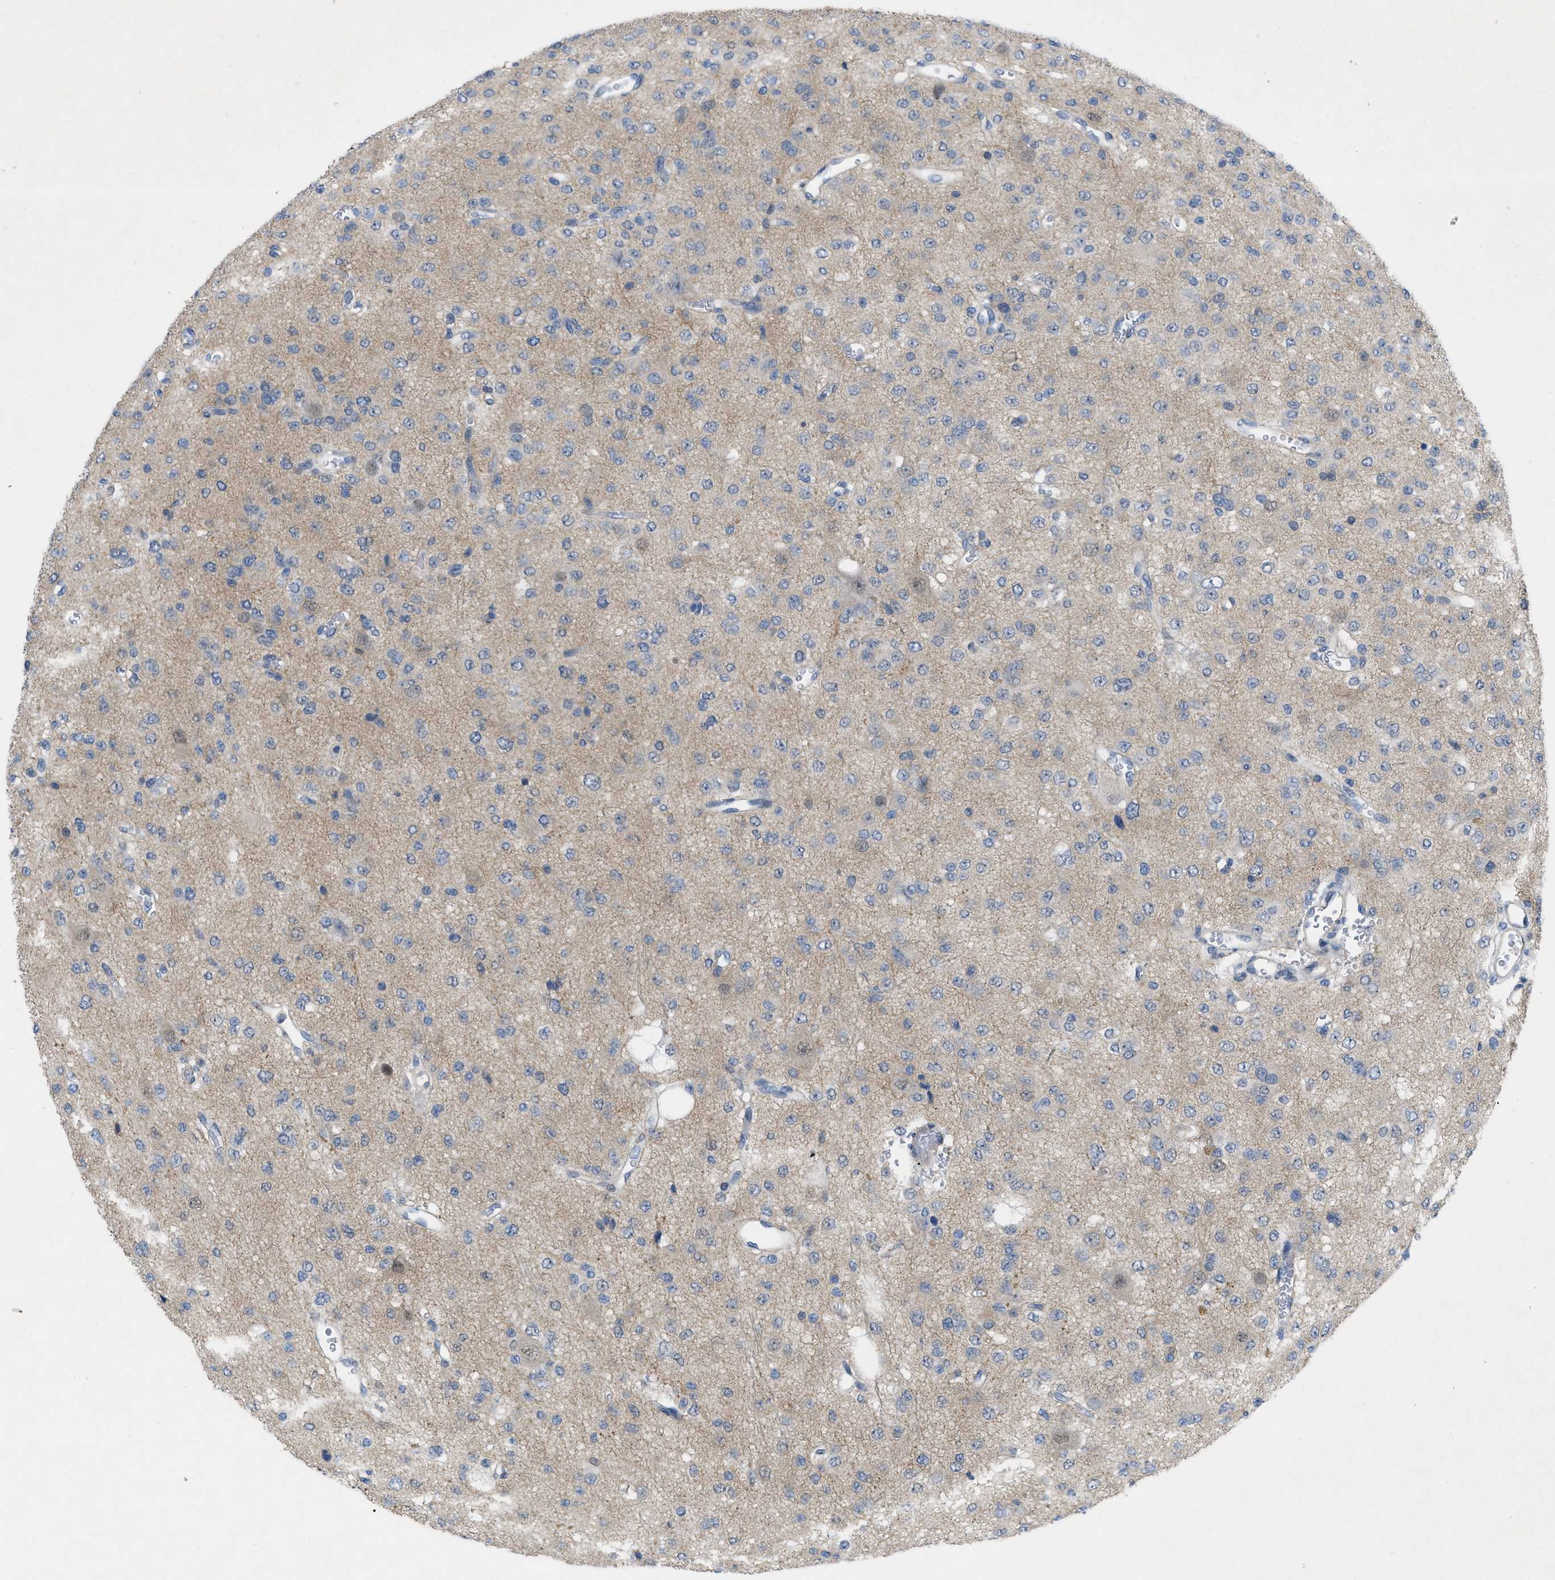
{"staining": {"intensity": "negative", "quantity": "none", "location": "none"}, "tissue": "glioma", "cell_type": "Tumor cells", "image_type": "cancer", "snomed": [{"axis": "morphology", "description": "Glioma, malignant, Low grade"}, {"axis": "topography", "description": "Brain"}], "caption": "Immunohistochemistry (IHC) of low-grade glioma (malignant) shows no staining in tumor cells.", "gene": "NDEL1", "patient": {"sex": "male", "age": 38}}